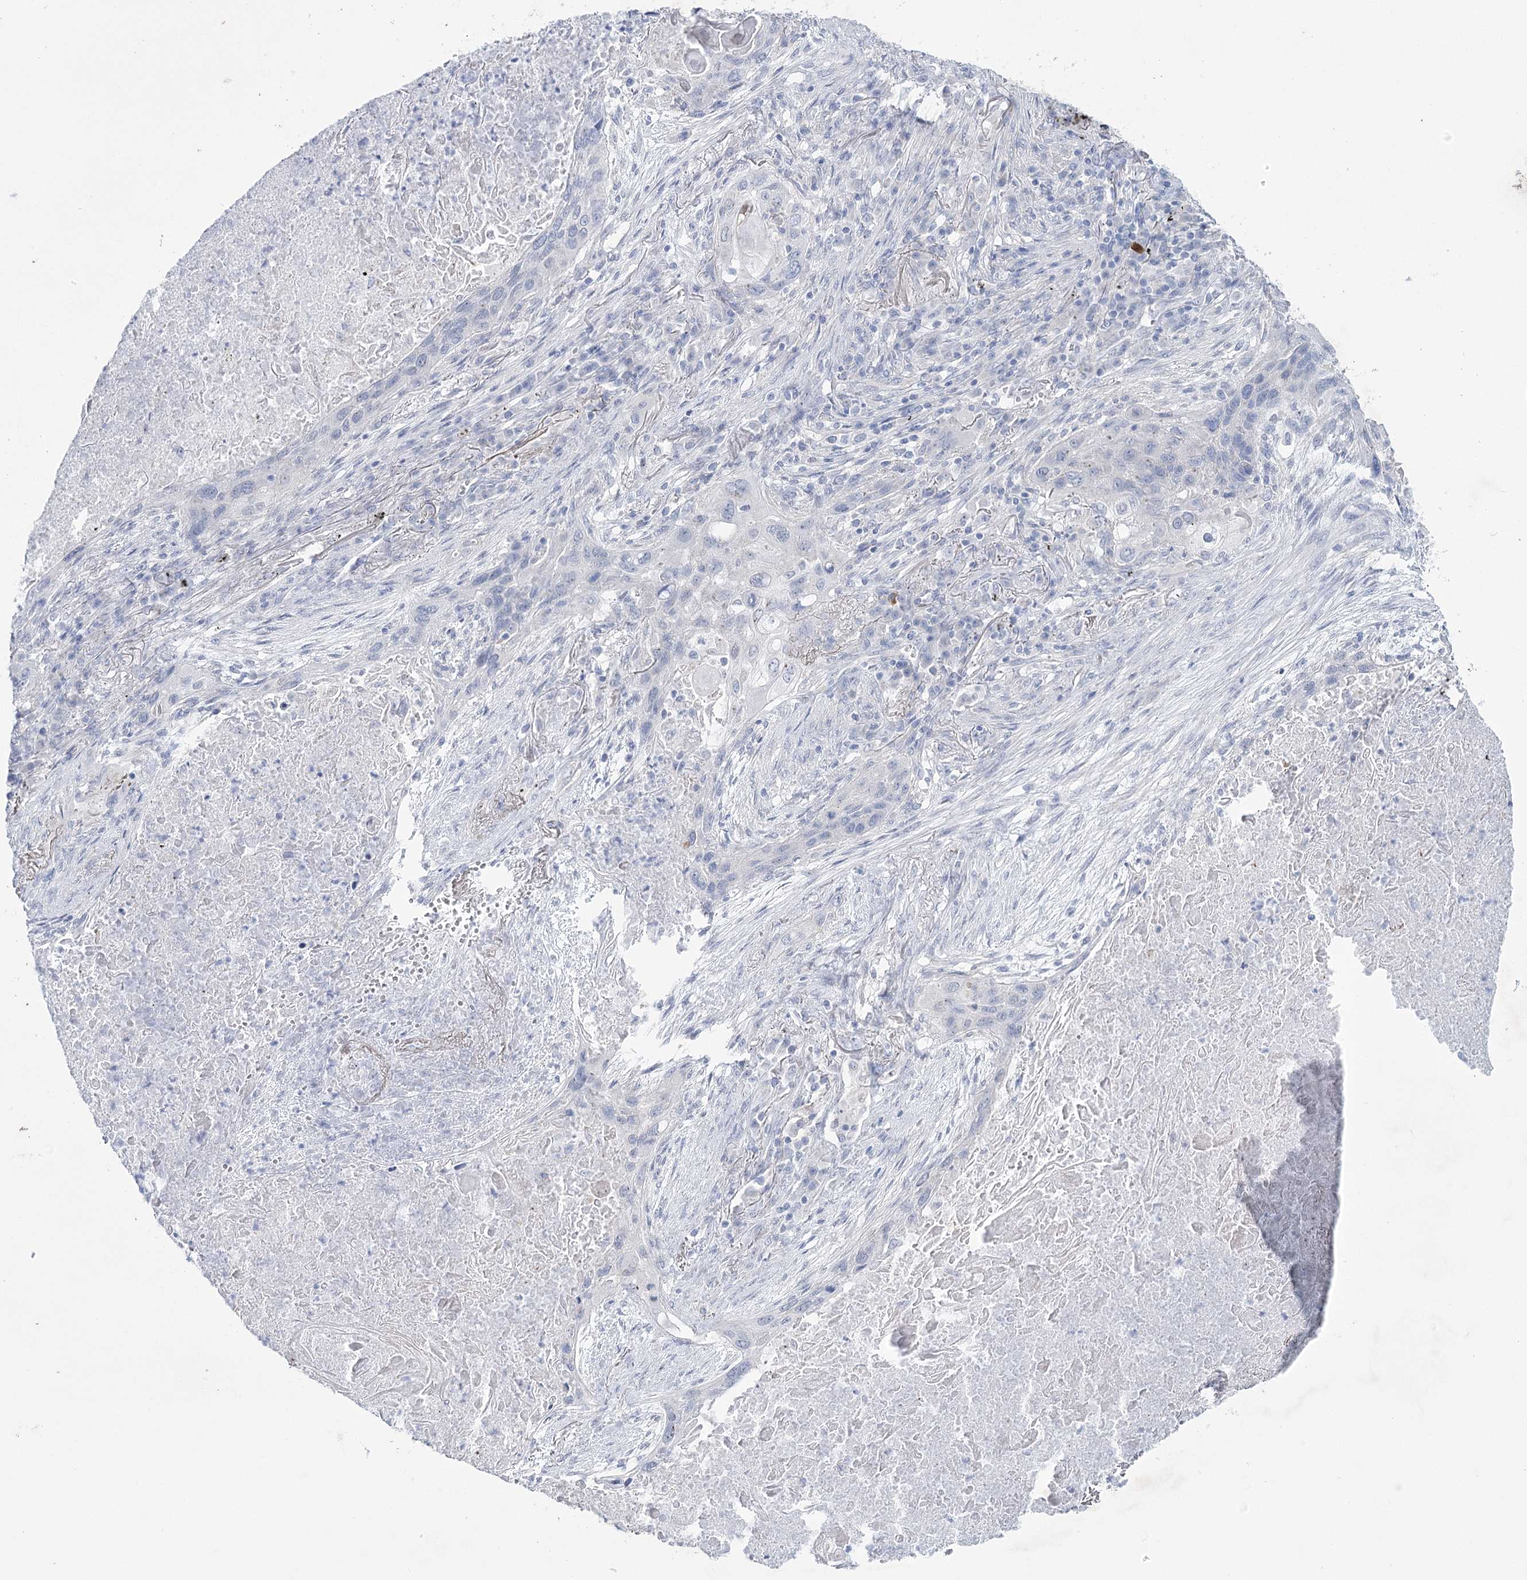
{"staining": {"intensity": "negative", "quantity": "none", "location": "none"}, "tissue": "lung cancer", "cell_type": "Tumor cells", "image_type": "cancer", "snomed": [{"axis": "morphology", "description": "Squamous cell carcinoma, NOS"}, {"axis": "topography", "description": "Lung"}], "caption": "Lung squamous cell carcinoma stained for a protein using IHC displays no expression tumor cells.", "gene": "CCDC88A", "patient": {"sex": "female", "age": 63}}